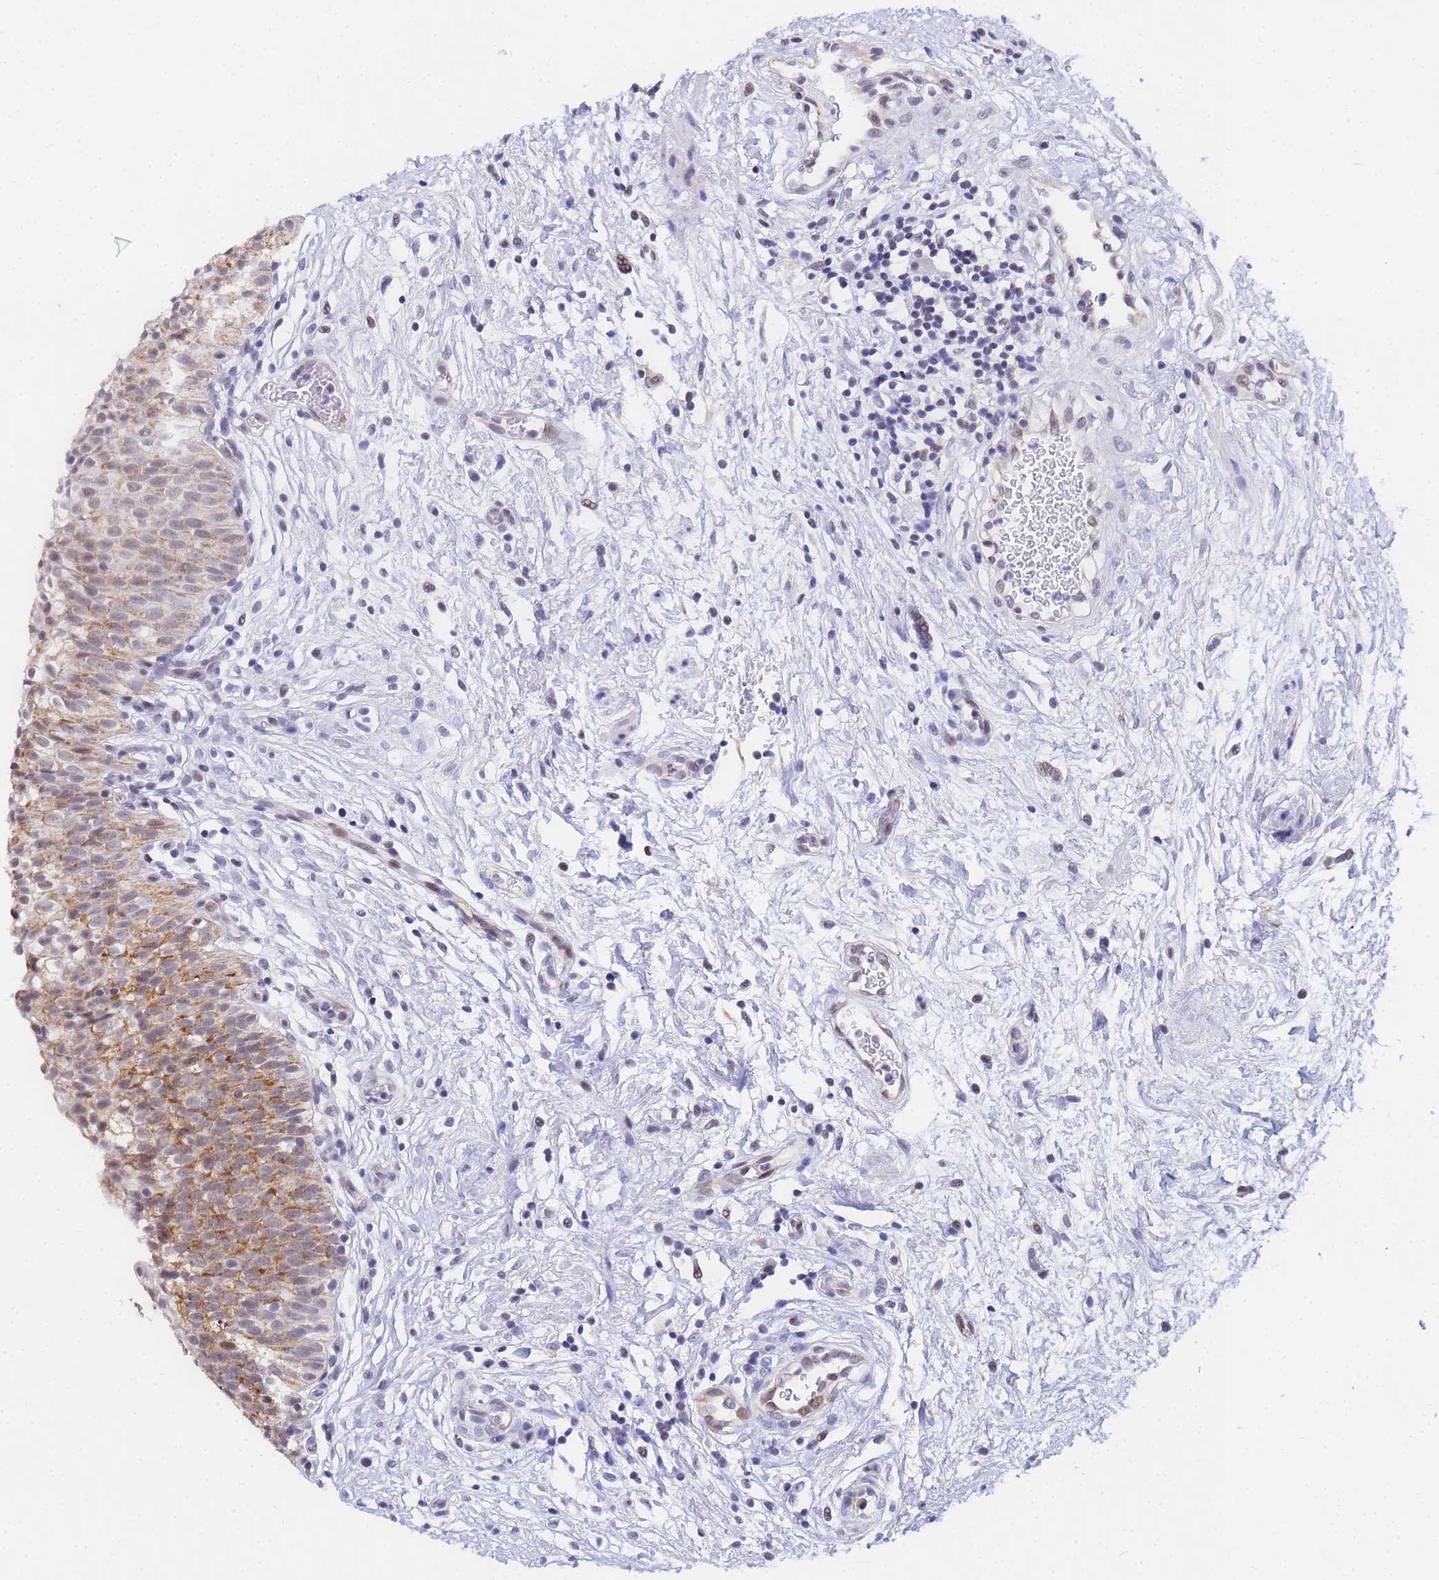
{"staining": {"intensity": "moderate", "quantity": "25%-75%", "location": "cytoplasmic/membranous,nuclear"}, "tissue": "urinary bladder", "cell_type": "Urothelial cells", "image_type": "normal", "snomed": [{"axis": "morphology", "description": "Normal tissue, NOS"}, {"axis": "topography", "description": "Urinary bladder"}], "caption": "DAB (3,3'-diaminobenzidine) immunohistochemical staining of normal urinary bladder reveals moderate cytoplasmic/membranous,nuclear protein positivity in approximately 25%-75% of urothelial cells.", "gene": "CKMT1A", "patient": {"sex": "male", "age": 55}}